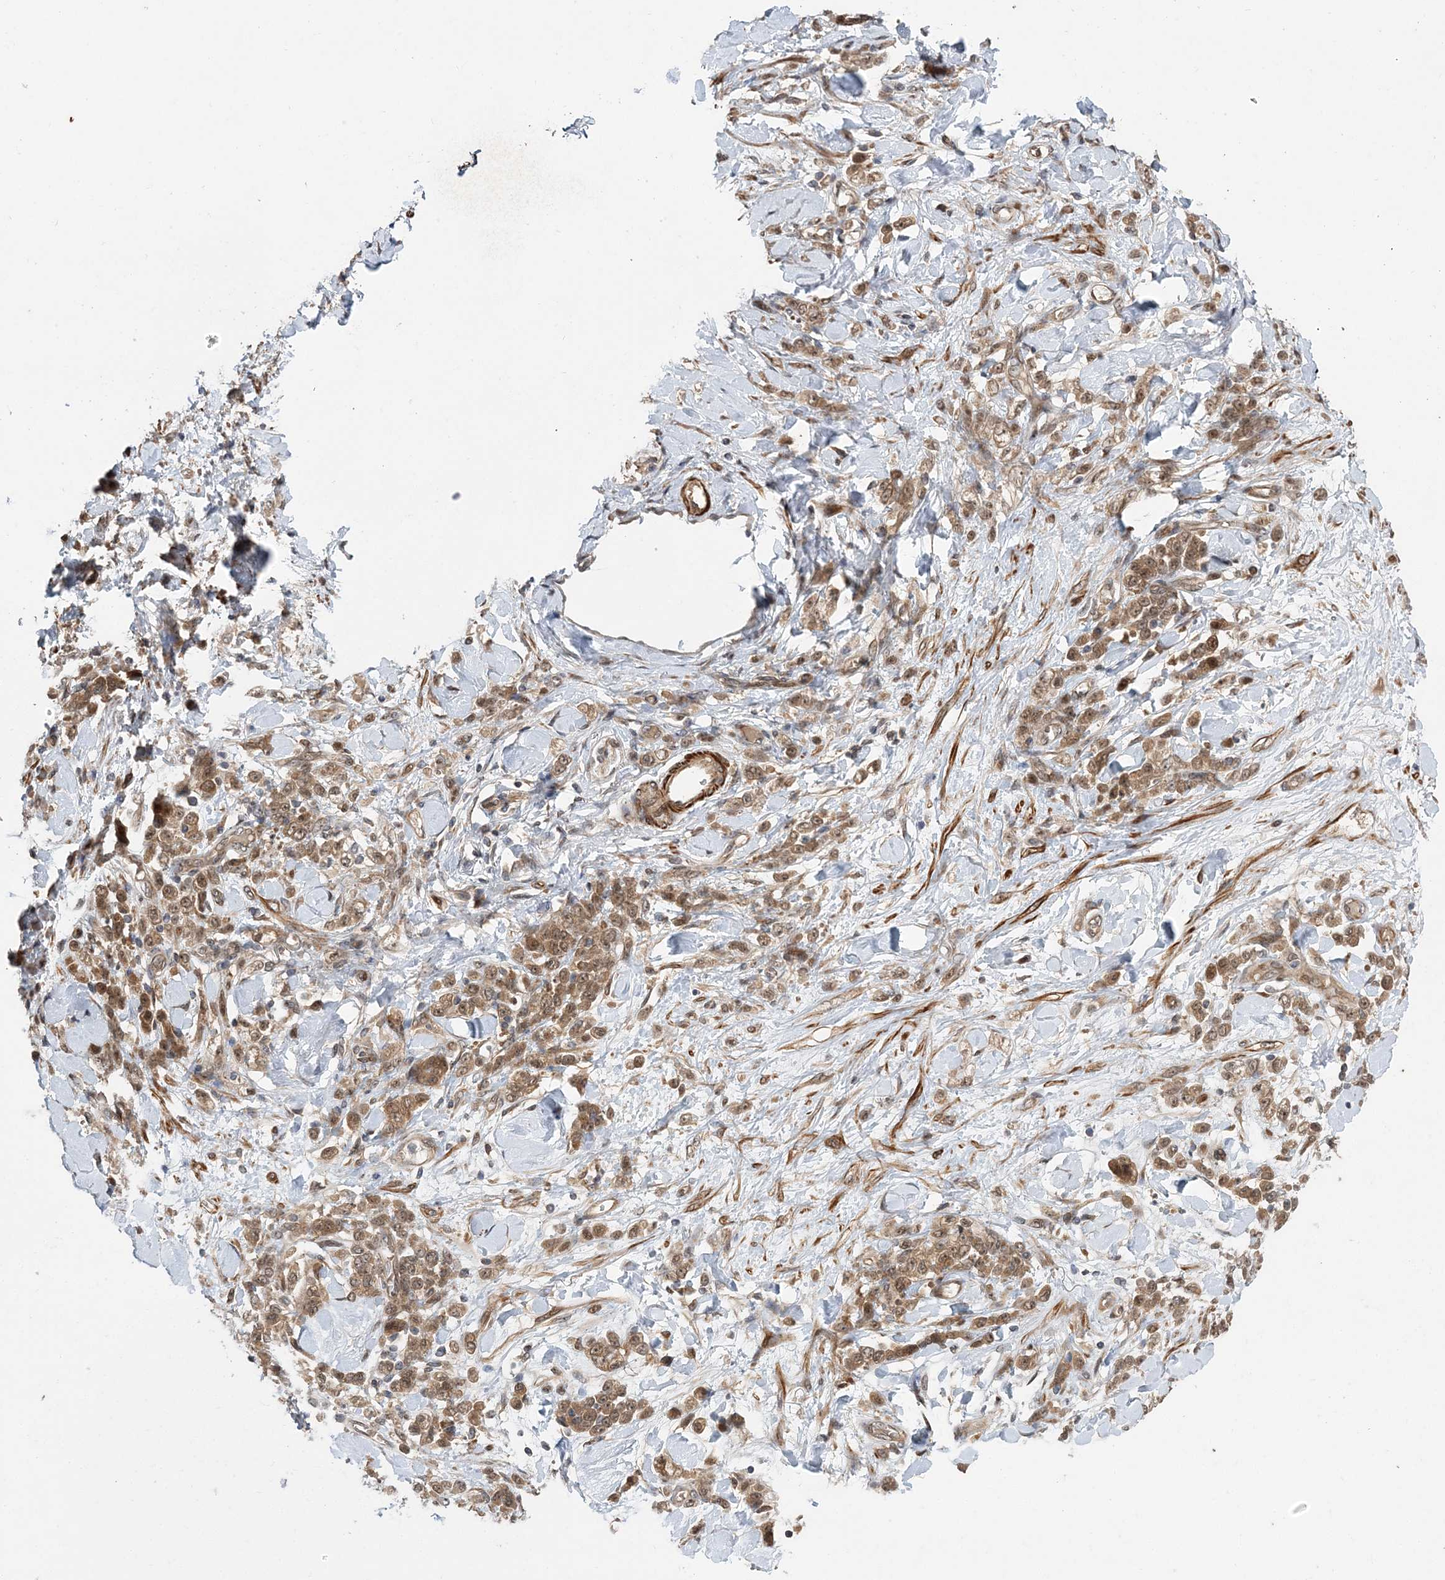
{"staining": {"intensity": "moderate", "quantity": ">75%", "location": "cytoplasmic/membranous,nuclear"}, "tissue": "stomach cancer", "cell_type": "Tumor cells", "image_type": "cancer", "snomed": [{"axis": "morphology", "description": "Normal tissue, NOS"}, {"axis": "morphology", "description": "Adenocarcinoma, NOS"}, {"axis": "topography", "description": "Stomach"}], "caption": "Immunohistochemistry histopathology image of neoplastic tissue: human stomach adenocarcinoma stained using immunohistochemistry demonstrates medium levels of moderate protein expression localized specifically in the cytoplasmic/membranous and nuclear of tumor cells, appearing as a cytoplasmic/membranous and nuclear brown color.", "gene": "UBTD2", "patient": {"sex": "male", "age": 82}}